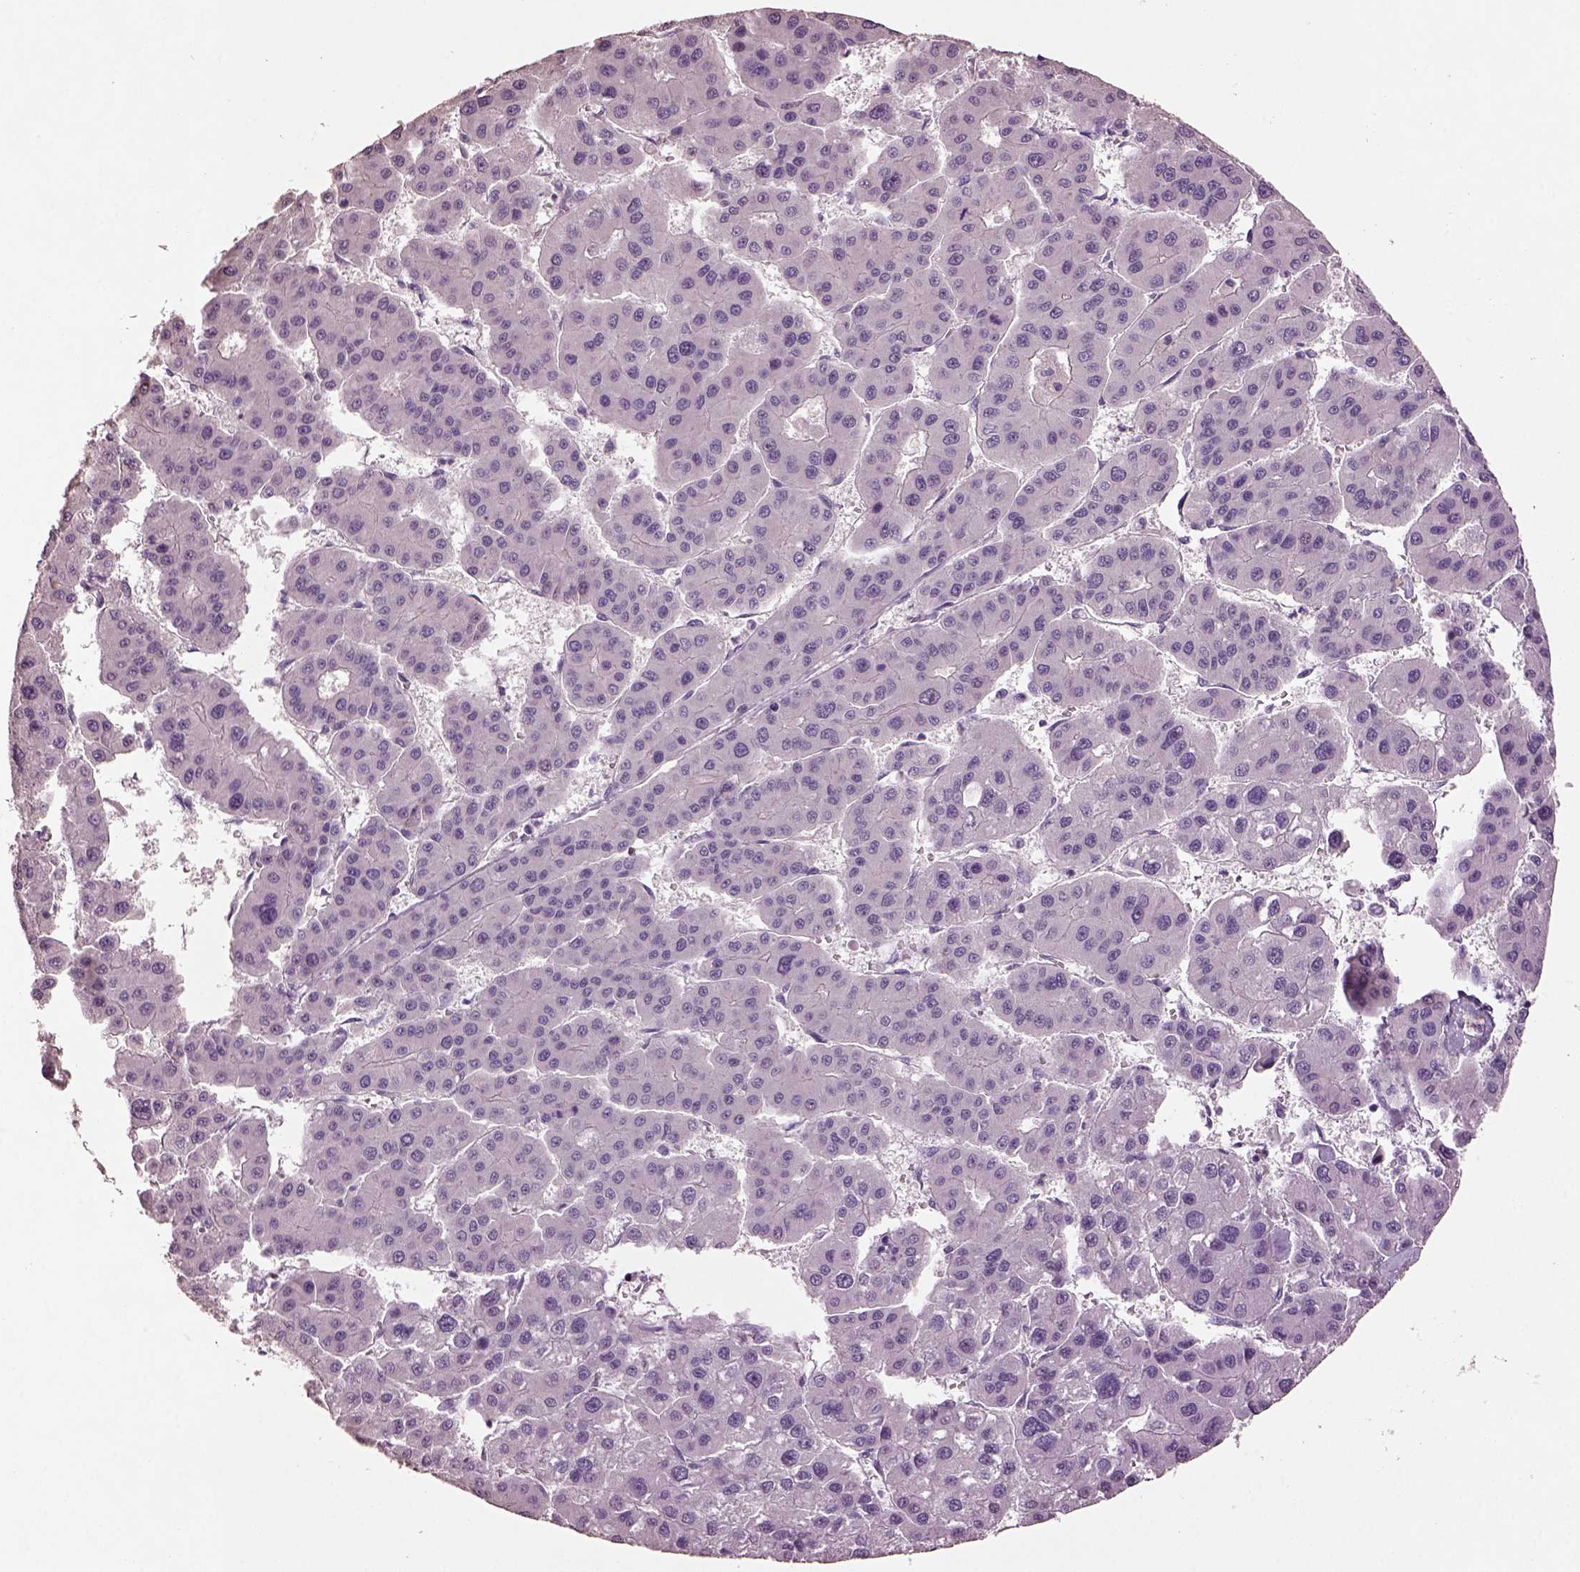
{"staining": {"intensity": "negative", "quantity": "none", "location": "none"}, "tissue": "liver cancer", "cell_type": "Tumor cells", "image_type": "cancer", "snomed": [{"axis": "morphology", "description": "Carcinoma, Hepatocellular, NOS"}, {"axis": "topography", "description": "Liver"}], "caption": "A photomicrograph of hepatocellular carcinoma (liver) stained for a protein displays no brown staining in tumor cells. (Stains: DAB immunohistochemistry (IHC) with hematoxylin counter stain, Microscopy: brightfield microscopy at high magnification).", "gene": "KCNIP3", "patient": {"sex": "male", "age": 73}}